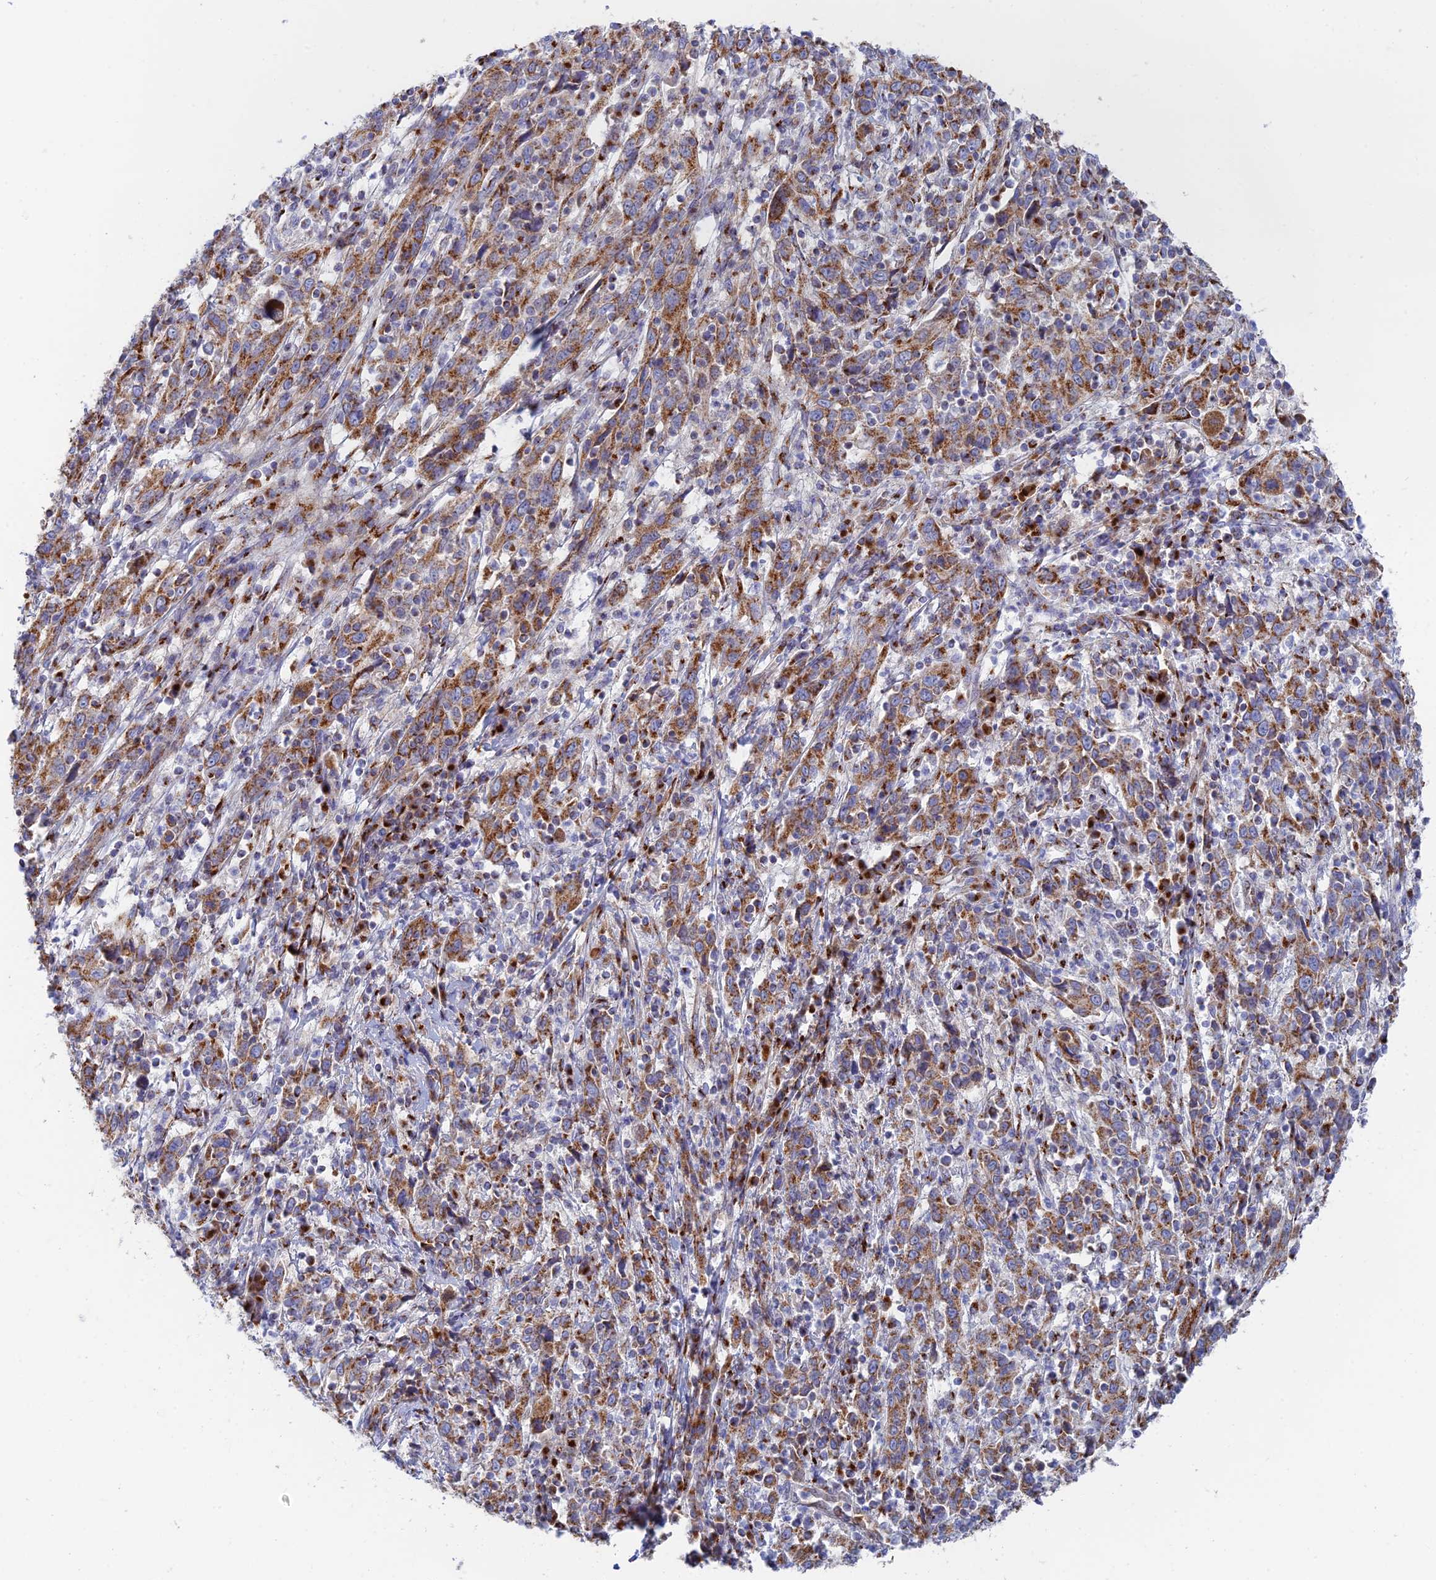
{"staining": {"intensity": "moderate", "quantity": ">75%", "location": "cytoplasmic/membranous"}, "tissue": "cervical cancer", "cell_type": "Tumor cells", "image_type": "cancer", "snomed": [{"axis": "morphology", "description": "Squamous cell carcinoma, NOS"}, {"axis": "topography", "description": "Cervix"}], "caption": "Protein expression analysis of cervical squamous cell carcinoma shows moderate cytoplasmic/membranous positivity in approximately >75% of tumor cells.", "gene": "HS2ST1", "patient": {"sex": "female", "age": 46}}